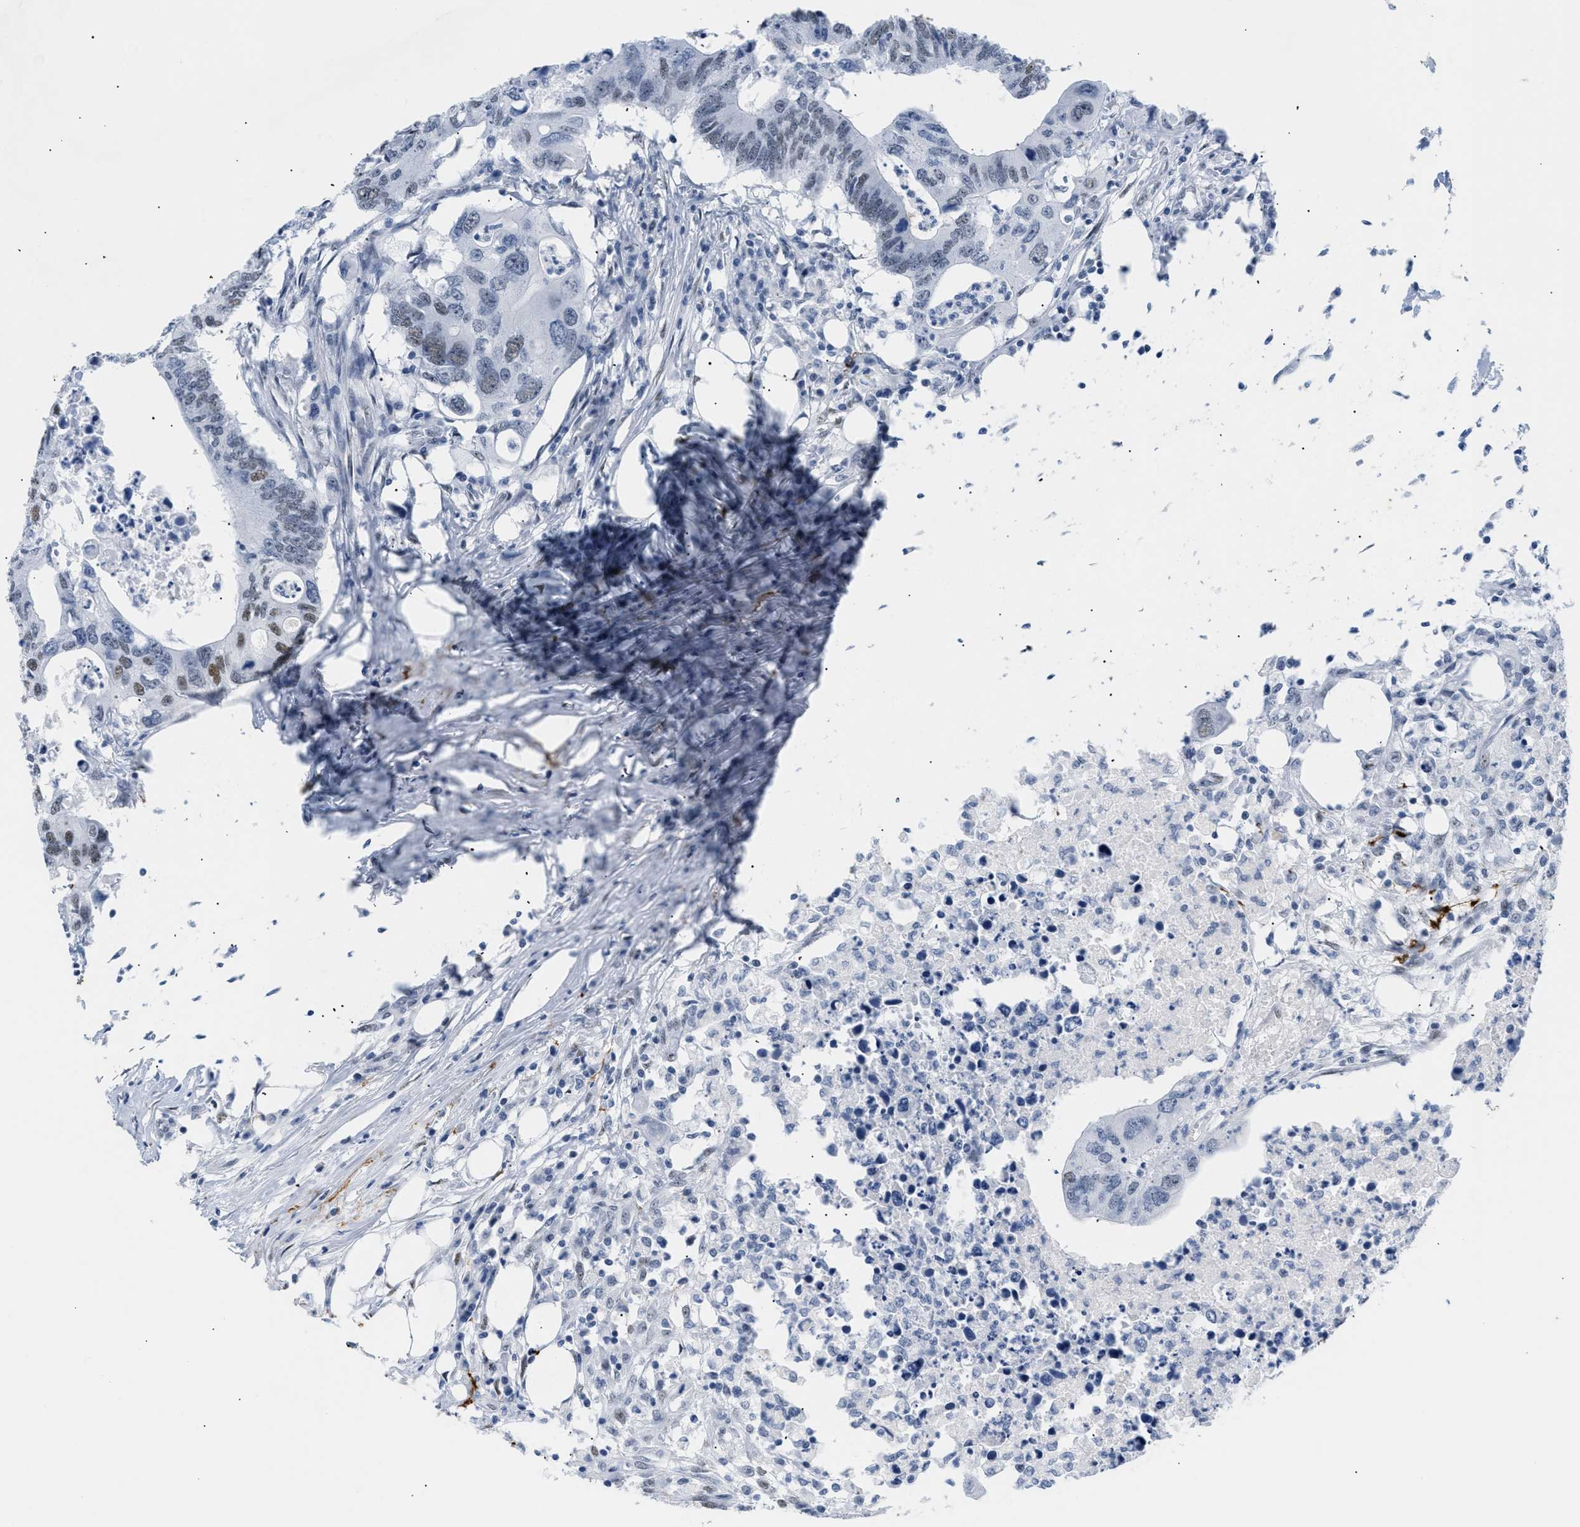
{"staining": {"intensity": "weak", "quantity": "<25%", "location": "nuclear"}, "tissue": "colorectal cancer", "cell_type": "Tumor cells", "image_type": "cancer", "snomed": [{"axis": "morphology", "description": "Adenocarcinoma, NOS"}, {"axis": "topography", "description": "Colon"}], "caption": "IHC of adenocarcinoma (colorectal) exhibits no expression in tumor cells. Brightfield microscopy of immunohistochemistry stained with DAB (3,3'-diaminobenzidine) (brown) and hematoxylin (blue), captured at high magnification.", "gene": "ELN", "patient": {"sex": "male", "age": 71}}